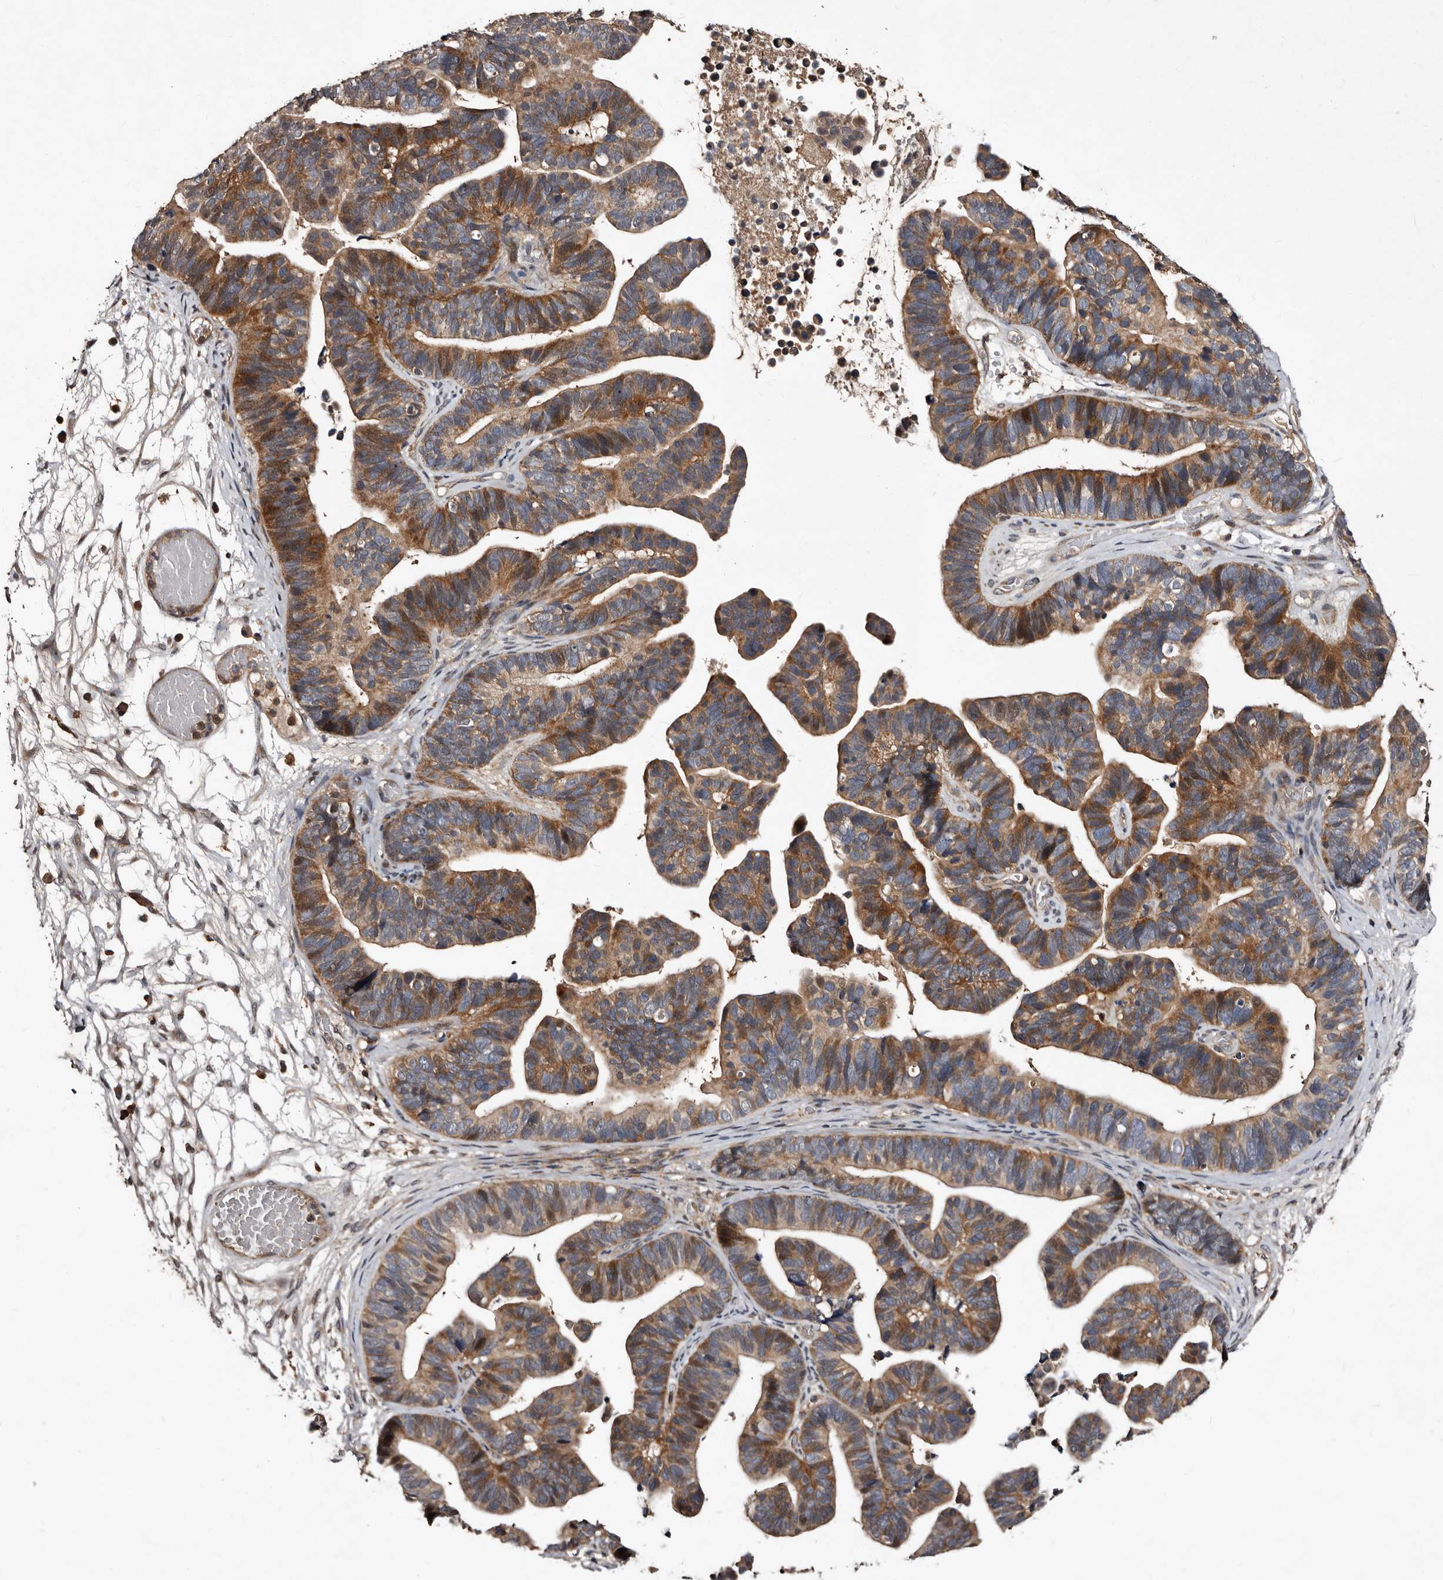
{"staining": {"intensity": "moderate", "quantity": ">75%", "location": "cytoplasmic/membranous"}, "tissue": "ovarian cancer", "cell_type": "Tumor cells", "image_type": "cancer", "snomed": [{"axis": "morphology", "description": "Cystadenocarcinoma, serous, NOS"}, {"axis": "topography", "description": "Ovary"}], "caption": "There is medium levels of moderate cytoplasmic/membranous positivity in tumor cells of ovarian cancer (serous cystadenocarcinoma), as demonstrated by immunohistochemical staining (brown color).", "gene": "MKRN3", "patient": {"sex": "female", "age": 56}}